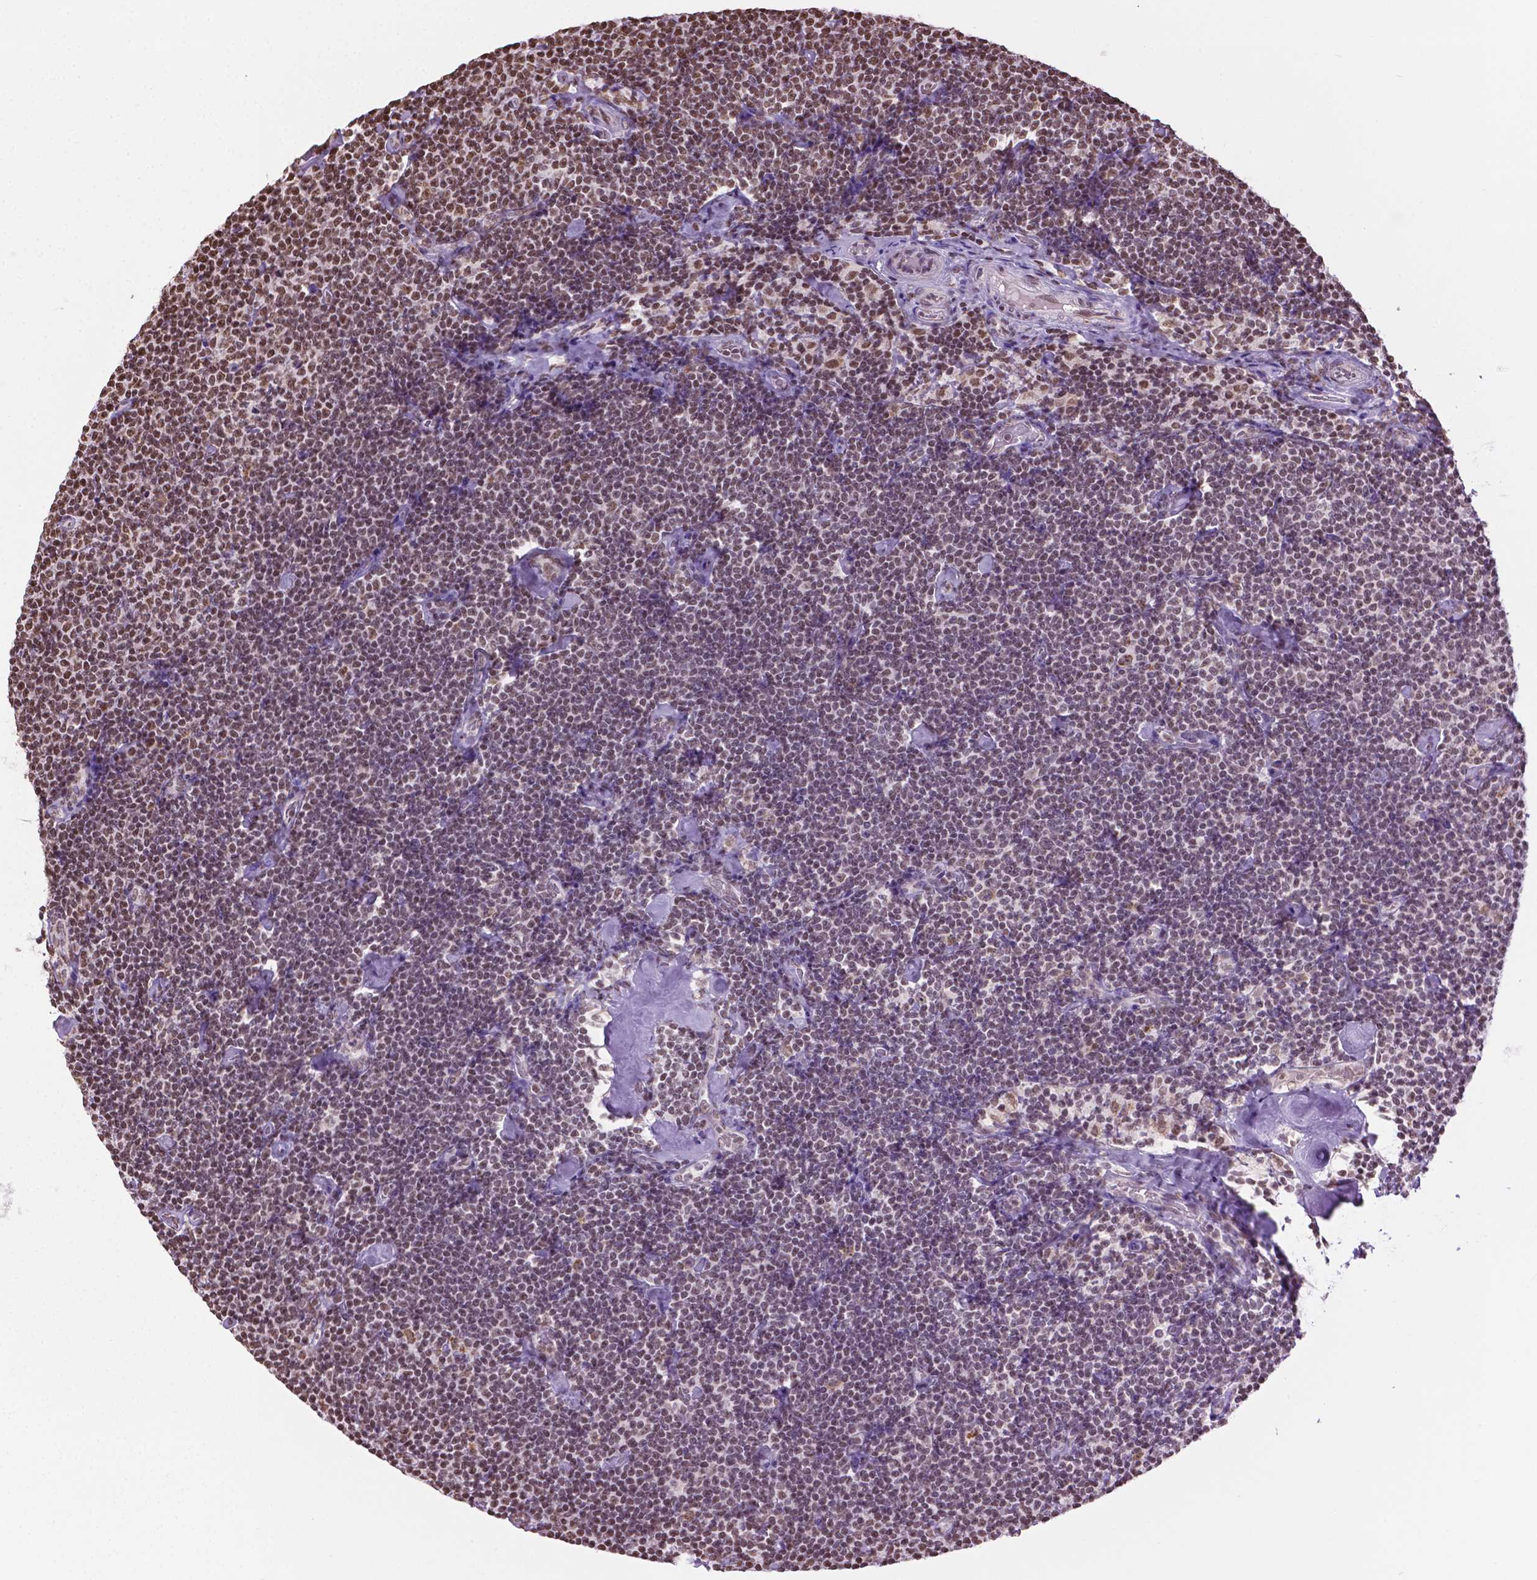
{"staining": {"intensity": "moderate", "quantity": "25%-75%", "location": "nuclear"}, "tissue": "lymphoma", "cell_type": "Tumor cells", "image_type": "cancer", "snomed": [{"axis": "morphology", "description": "Malignant lymphoma, non-Hodgkin's type, Low grade"}, {"axis": "topography", "description": "Lymph node"}], "caption": "A high-resolution image shows immunohistochemistry staining of lymphoma, which reveals moderate nuclear positivity in about 25%-75% of tumor cells.", "gene": "COL23A1", "patient": {"sex": "male", "age": 81}}